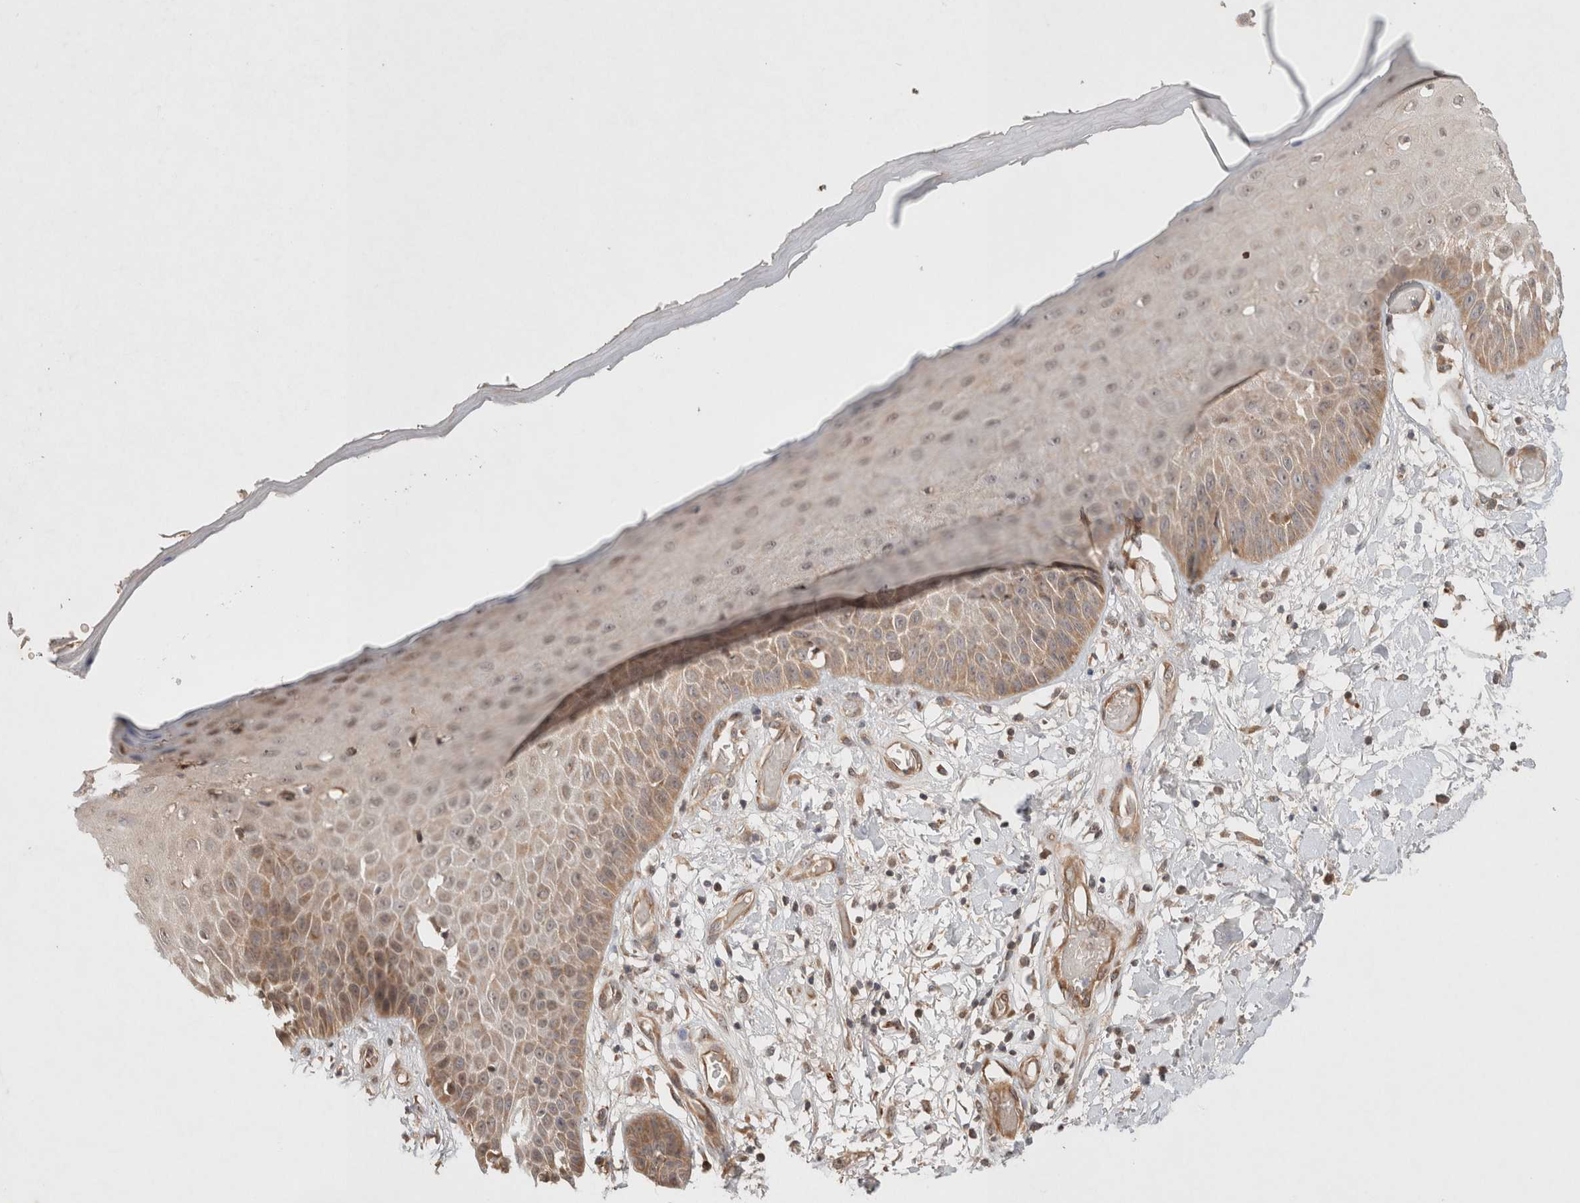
{"staining": {"intensity": "moderate", "quantity": ">75%", "location": "cytoplasmic/membranous"}, "tissue": "skin", "cell_type": "Fibroblasts", "image_type": "normal", "snomed": [{"axis": "morphology", "description": "Normal tissue, NOS"}, {"axis": "morphology", "description": "Inflammation, NOS"}, {"axis": "topography", "description": "Skin"}], "caption": "Moderate cytoplasmic/membranous expression is seen in approximately >75% of fibroblasts in benign skin.", "gene": "KLHL20", "patient": {"sex": "female", "age": 44}}